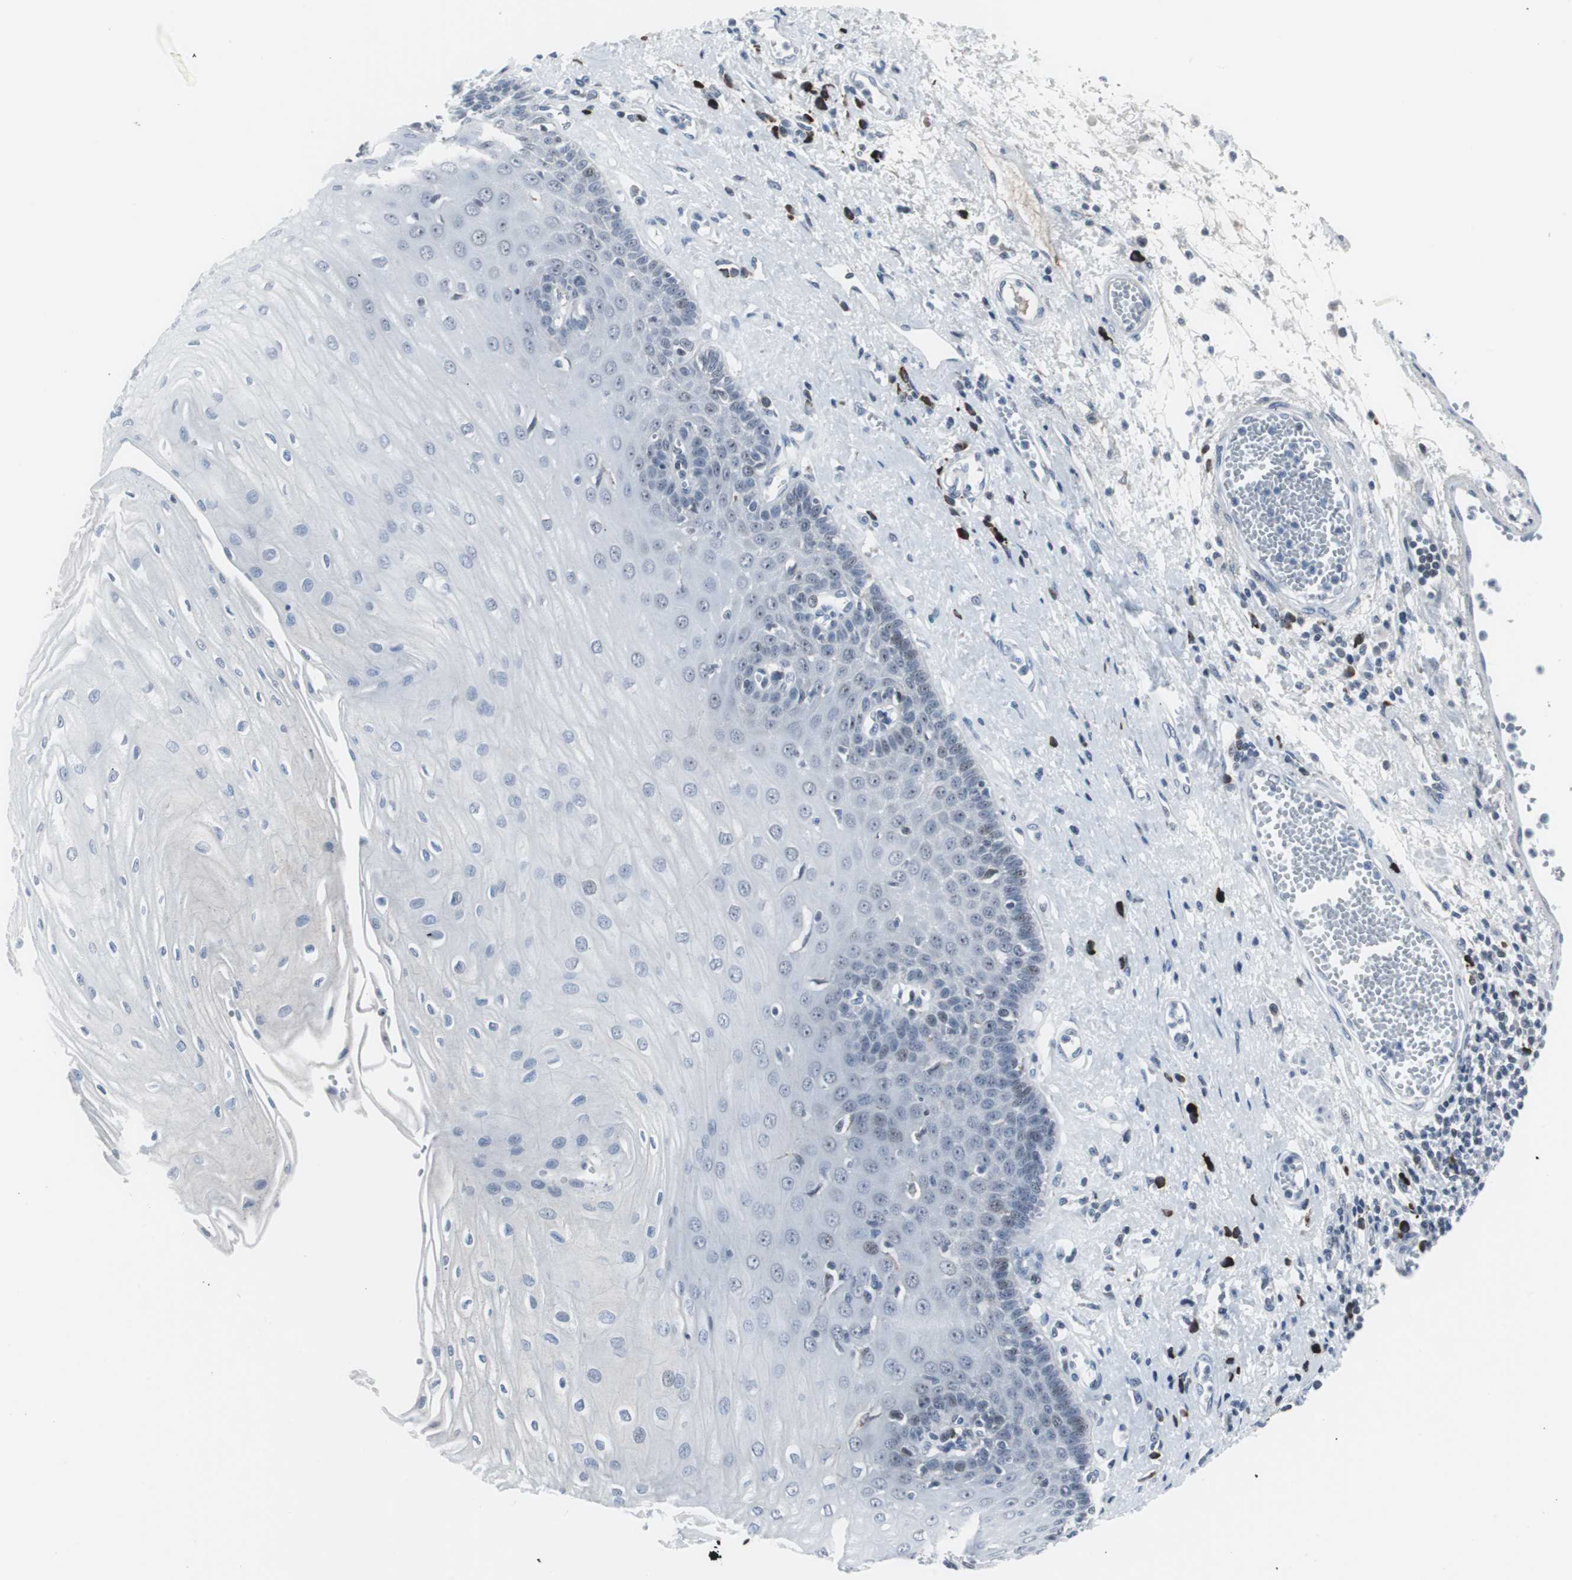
{"staining": {"intensity": "strong", "quantity": "<25%", "location": "nuclear"}, "tissue": "esophagus", "cell_type": "Squamous epithelial cells", "image_type": "normal", "snomed": [{"axis": "morphology", "description": "Normal tissue, NOS"}, {"axis": "morphology", "description": "Squamous cell carcinoma, NOS"}, {"axis": "topography", "description": "Esophagus"}], "caption": "Immunohistochemical staining of normal esophagus exhibits strong nuclear protein positivity in approximately <25% of squamous epithelial cells. Using DAB (3,3'-diaminobenzidine) (brown) and hematoxylin (blue) stains, captured at high magnification using brightfield microscopy.", "gene": "DOK1", "patient": {"sex": "male", "age": 65}}